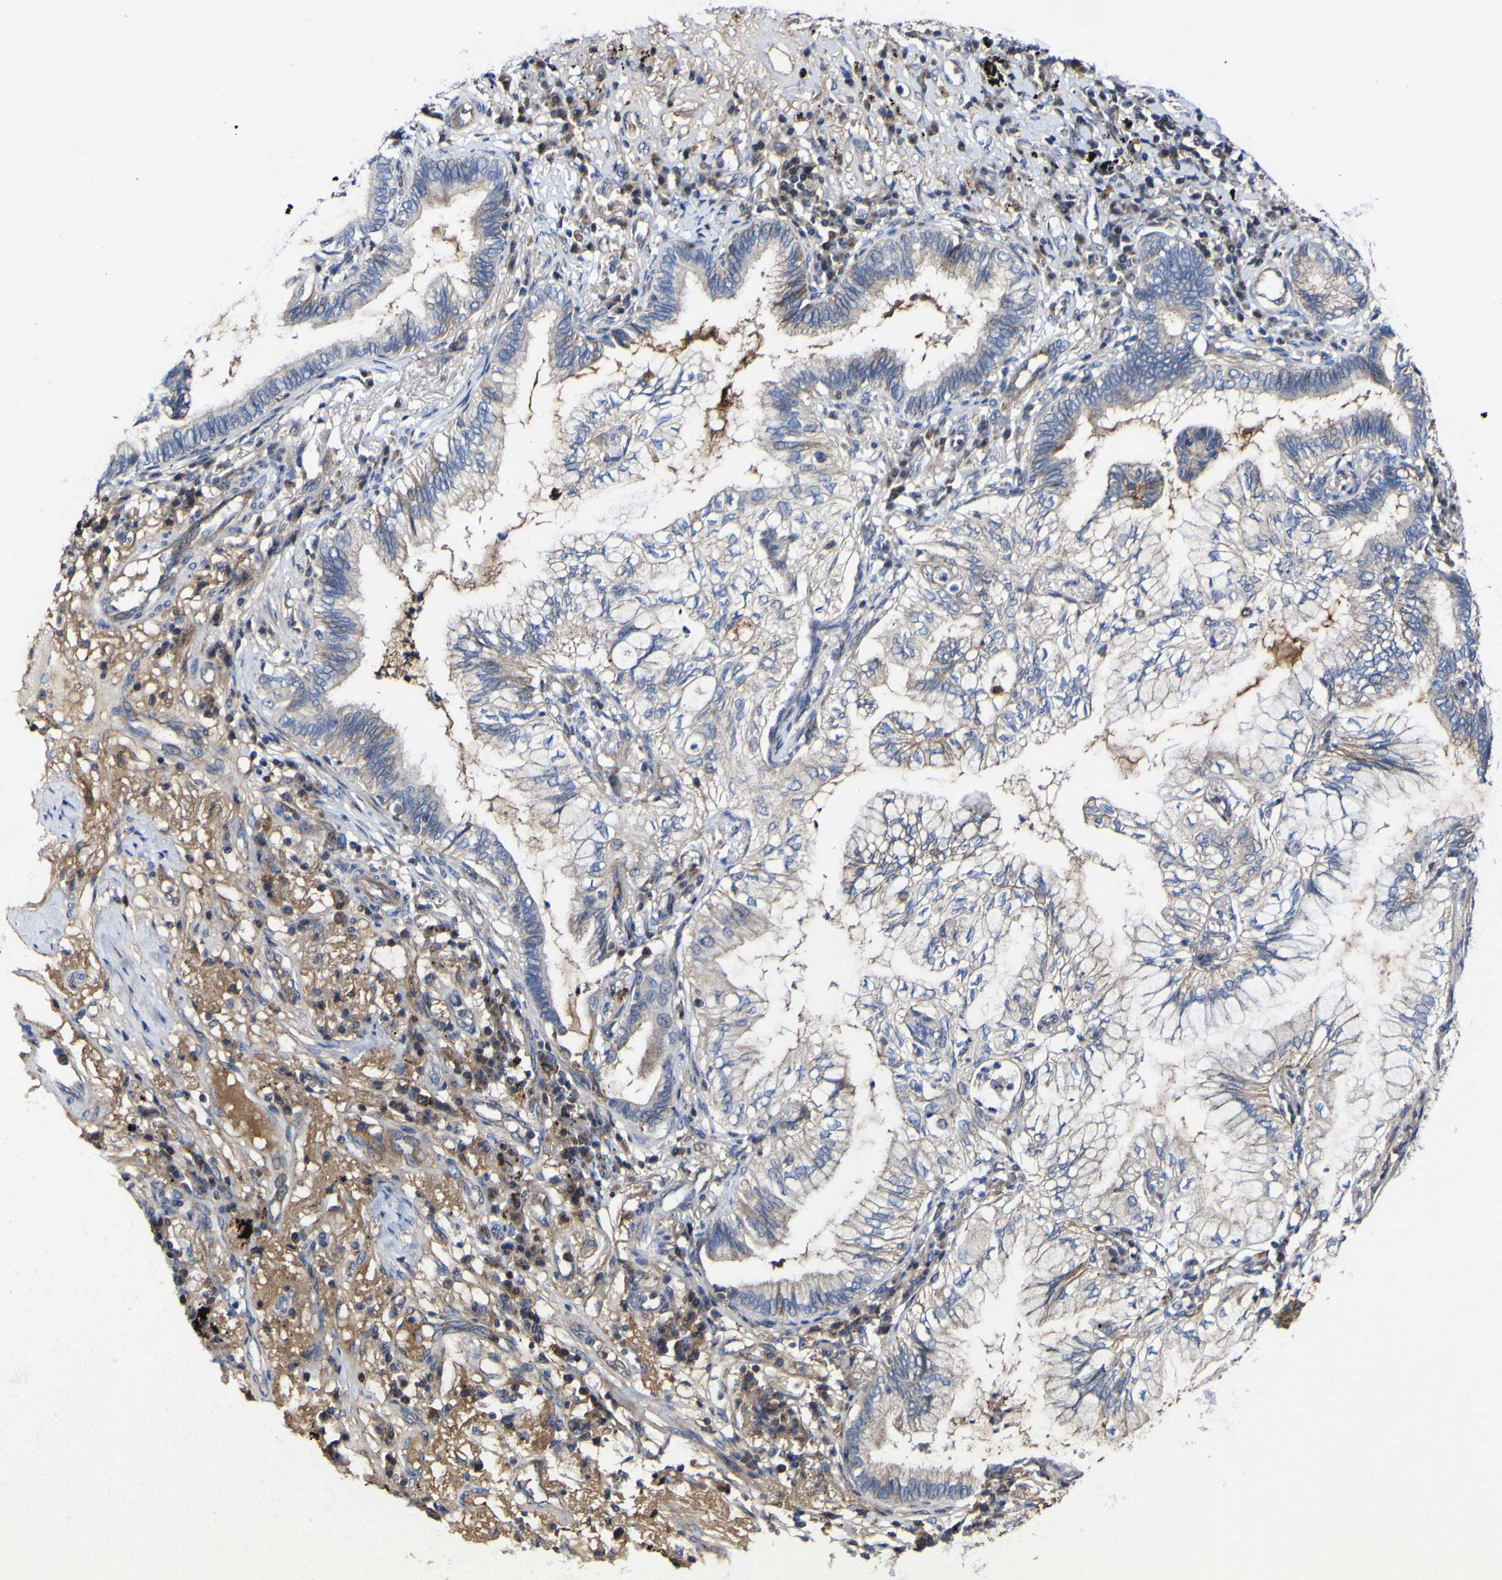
{"staining": {"intensity": "weak", "quantity": "<25%", "location": "cytoplasmic/membranous"}, "tissue": "lung cancer", "cell_type": "Tumor cells", "image_type": "cancer", "snomed": [{"axis": "morphology", "description": "Normal tissue, NOS"}, {"axis": "morphology", "description": "Adenocarcinoma, NOS"}, {"axis": "topography", "description": "Bronchus"}, {"axis": "topography", "description": "Lung"}], "caption": "A photomicrograph of lung cancer stained for a protein reveals no brown staining in tumor cells.", "gene": "CCDC90B", "patient": {"sex": "female", "age": 70}}